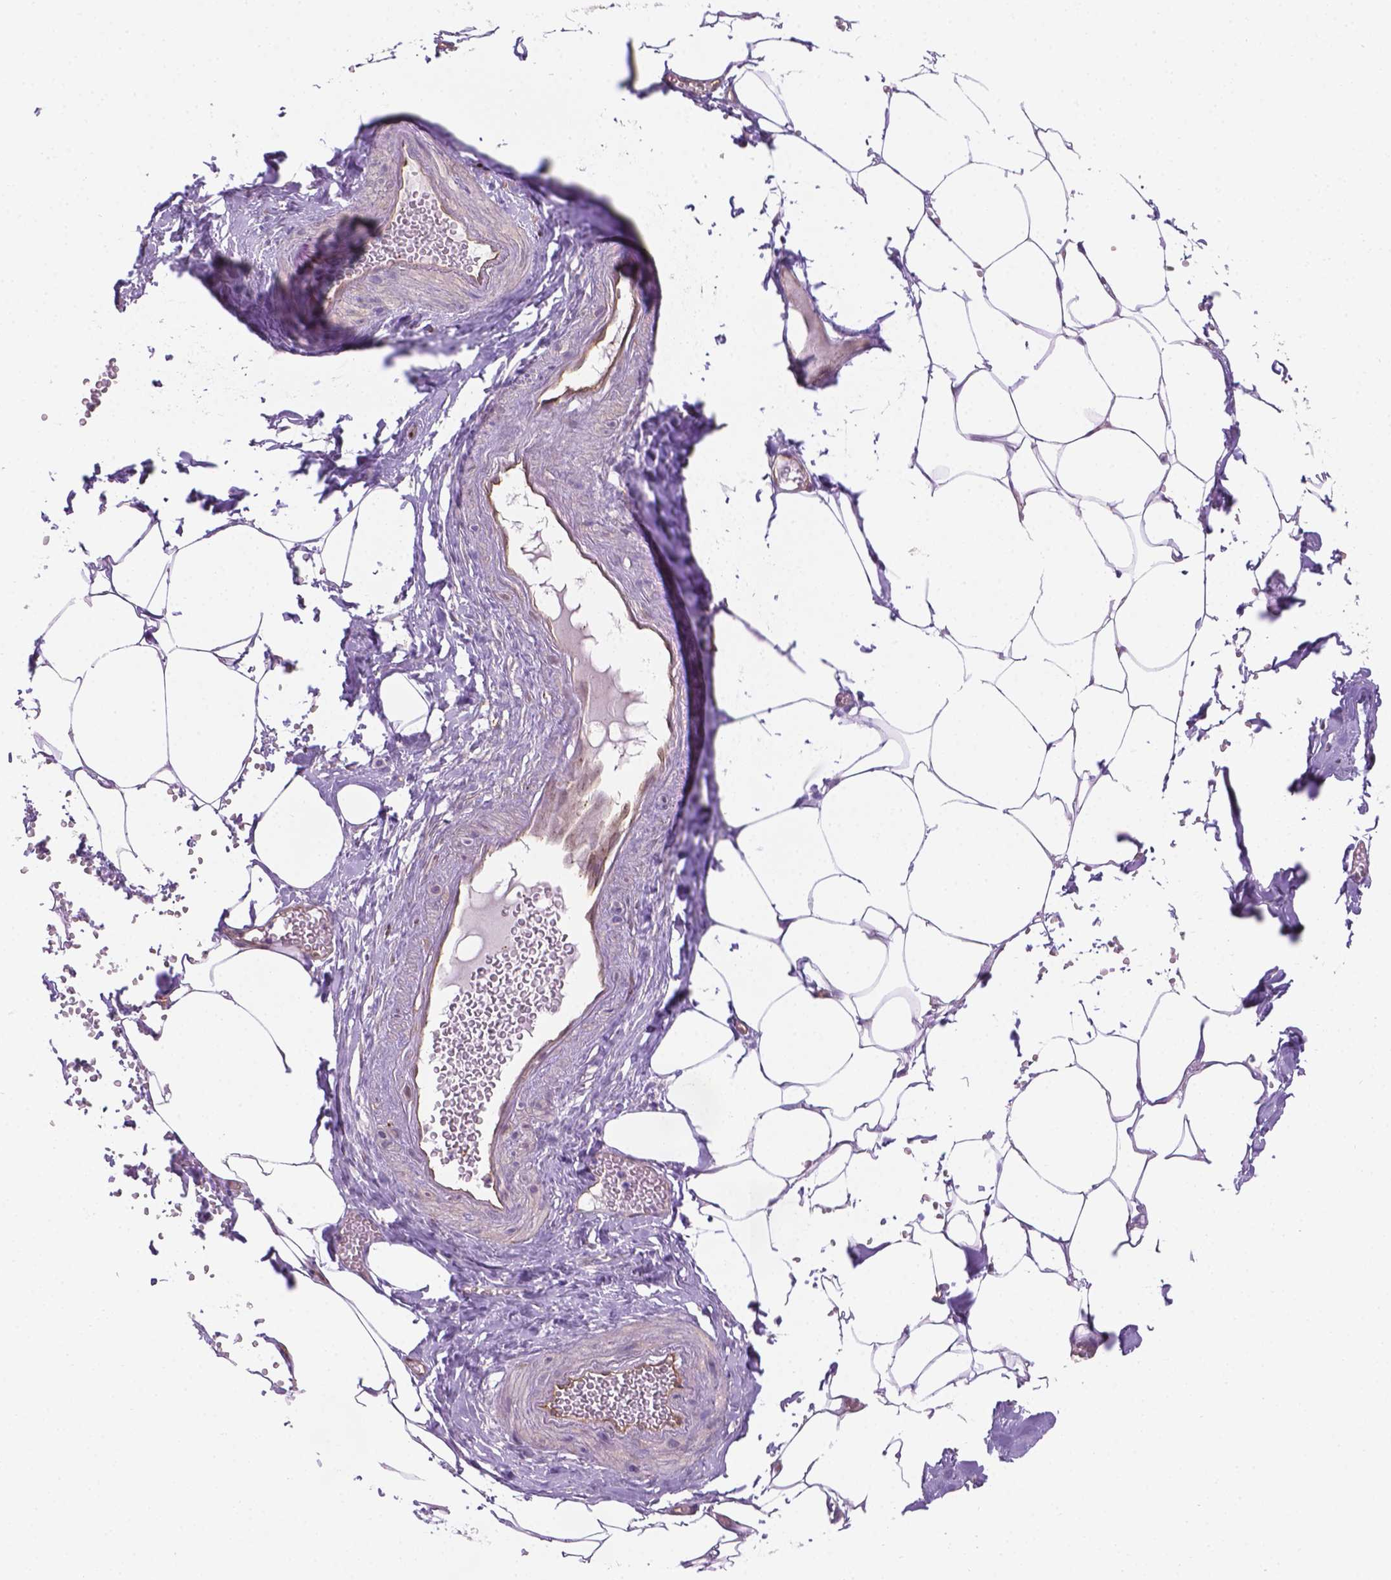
{"staining": {"intensity": "negative", "quantity": "none", "location": "none"}, "tissue": "adipose tissue", "cell_type": "Adipocytes", "image_type": "normal", "snomed": [{"axis": "morphology", "description": "Normal tissue, NOS"}, {"axis": "topography", "description": "Prostate"}, {"axis": "topography", "description": "Peripheral nerve tissue"}], "caption": "This is an IHC micrograph of normal human adipose tissue. There is no positivity in adipocytes.", "gene": "CLIC4", "patient": {"sex": "male", "age": 55}}